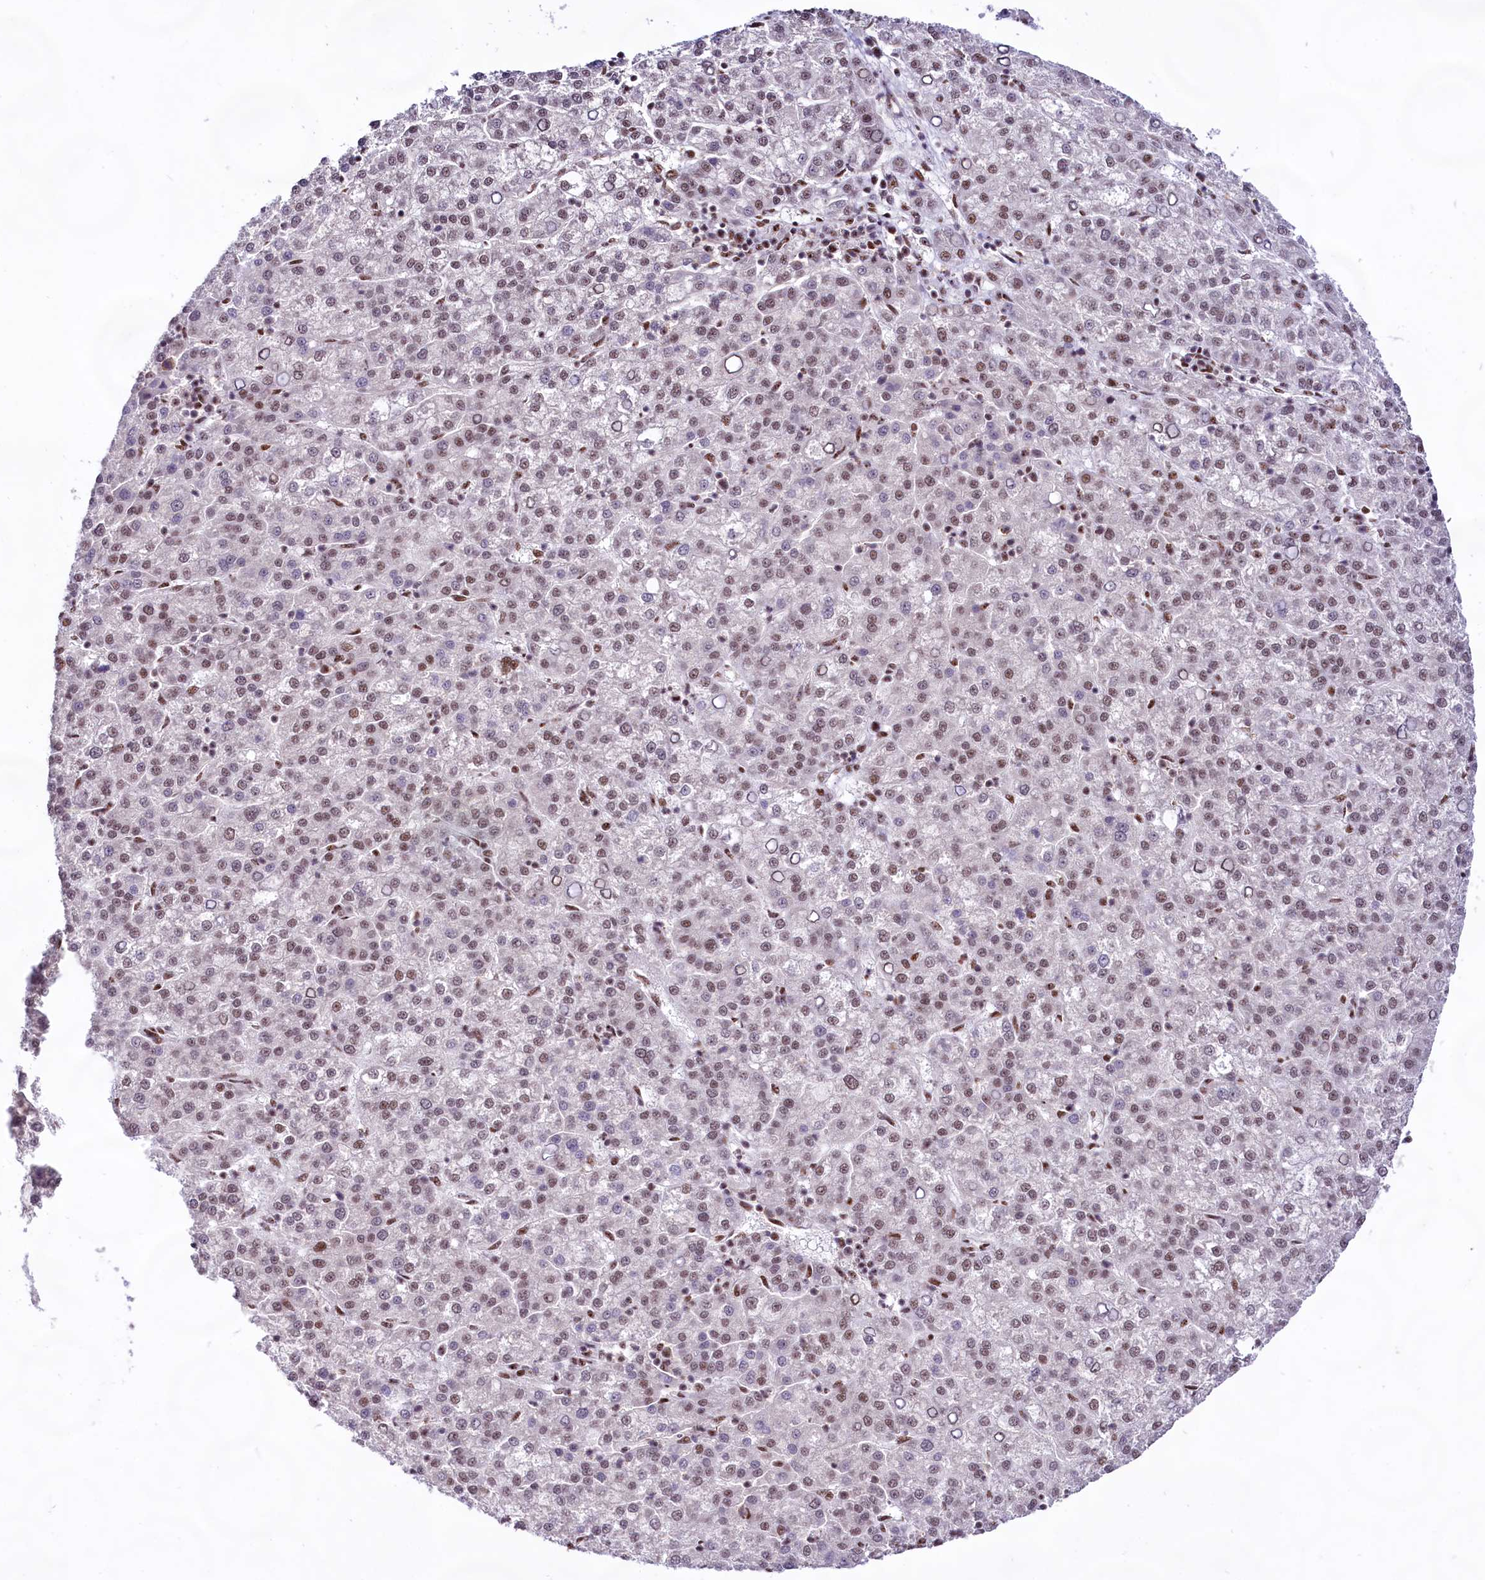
{"staining": {"intensity": "moderate", "quantity": ">75%", "location": "nuclear"}, "tissue": "liver cancer", "cell_type": "Tumor cells", "image_type": "cancer", "snomed": [{"axis": "morphology", "description": "Carcinoma, Hepatocellular, NOS"}, {"axis": "topography", "description": "Liver"}], "caption": "Brown immunohistochemical staining in liver cancer (hepatocellular carcinoma) demonstrates moderate nuclear staining in about >75% of tumor cells.", "gene": "HIRA", "patient": {"sex": "female", "age": 58}}